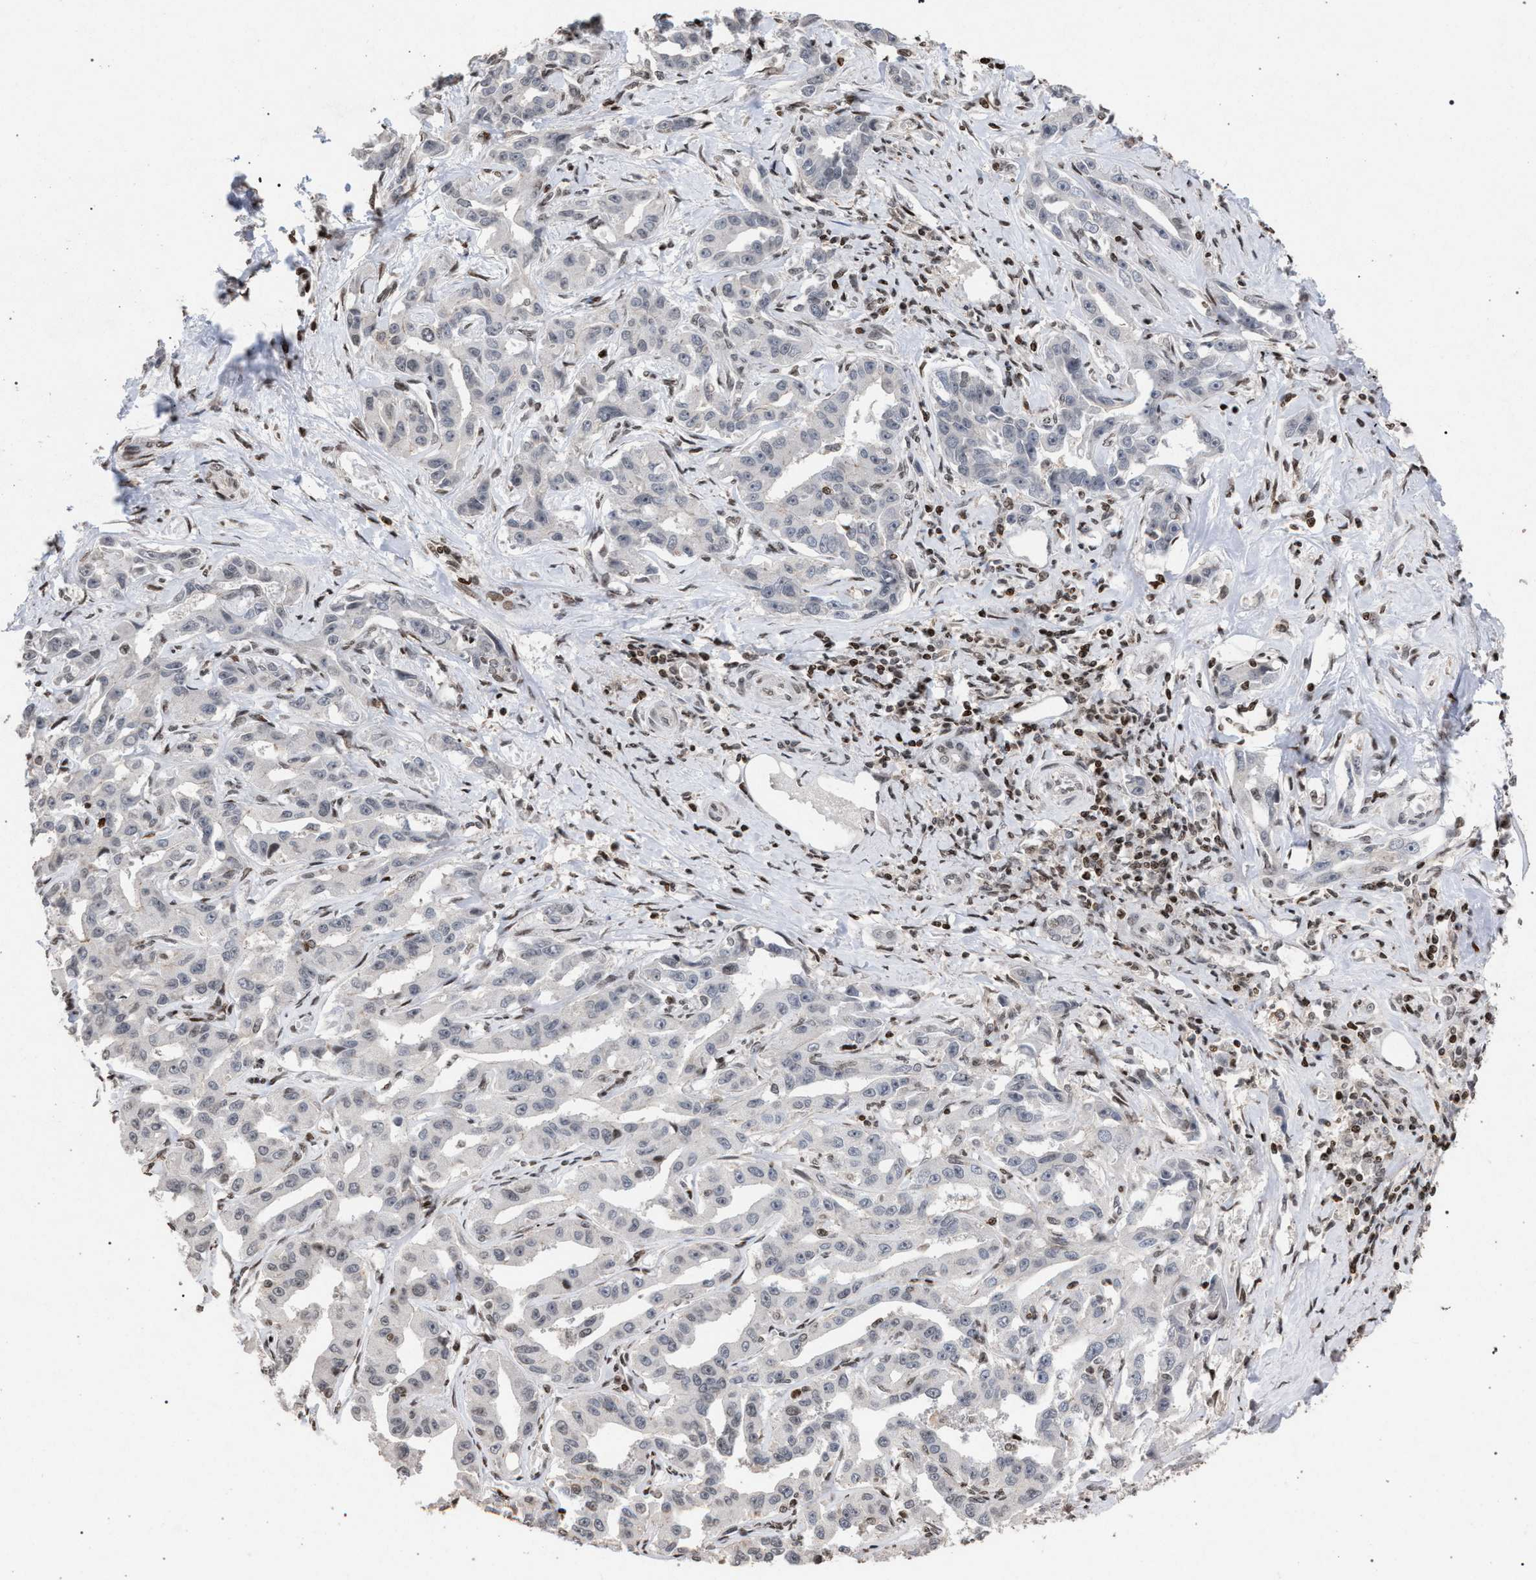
{"staining": {"intensity": "negative", "quantity": "none", "location": "none"}, "tissue": "liver cancer", "cell_type": "Tumor cells", "image_type": "cancer", "snomed": [{"axis": "morphology", "description": "Cholangiocarcinoma"}, {"axis": "topography", "description": "Liver"}], "caption": "Micrograph shows no significant protein staining in tumor cells of cholangiocarcinoma (liver).", "gene": "FOXD3", "patient": {"sex": "male", "age": 59}}